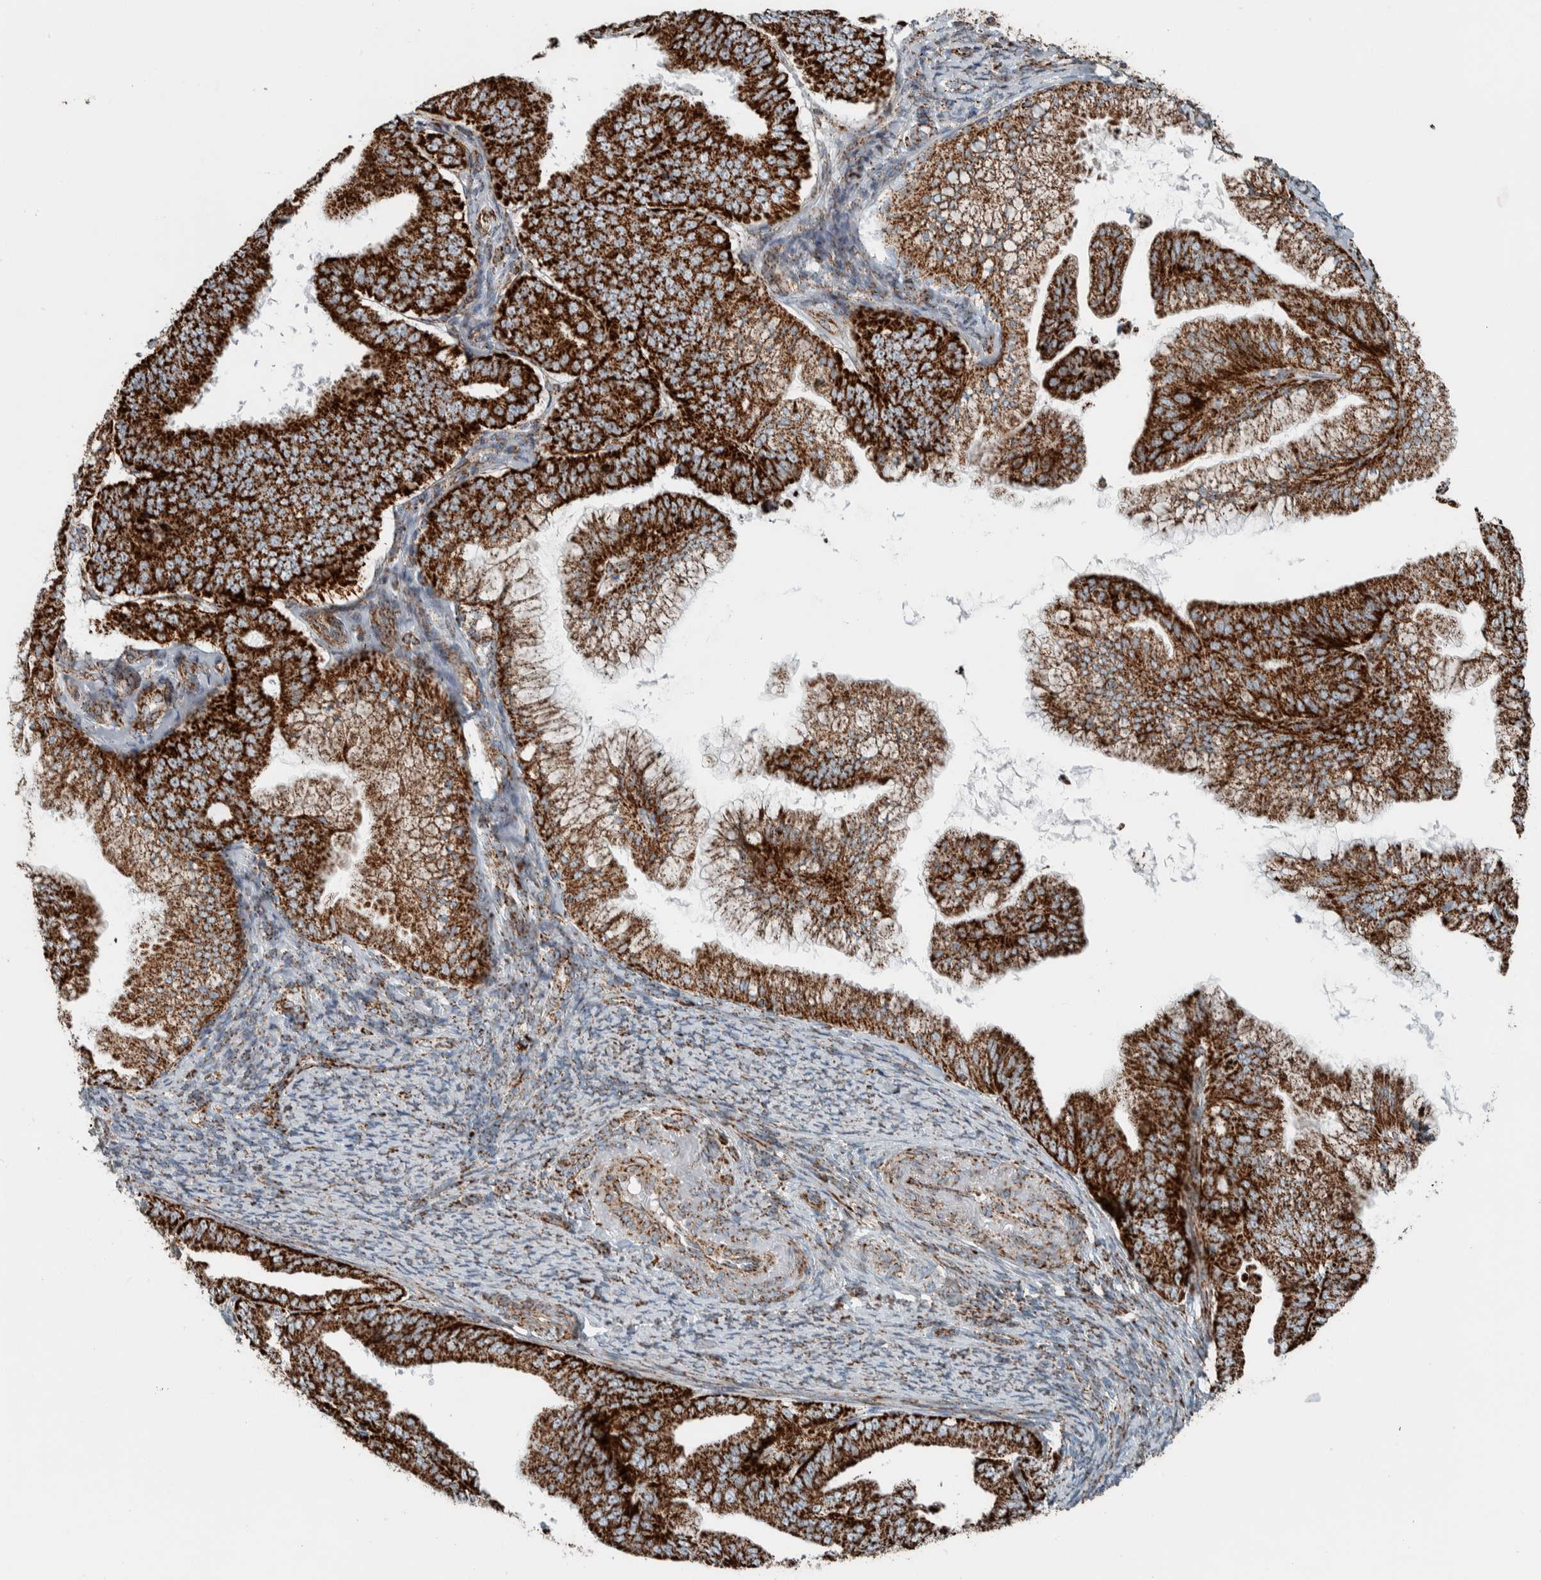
{"staining": {"intensity": "strong", "quantity": ">75%", "location": "cytoplasmic/membranous"}, "tissue": "endometrial cancer", "cell_type": "Tumor cells", "image_type": "cancer", "snomed": [{"axis": "morphology", "description": "Adenocarcinoma, NOS"}, {"axis": "topography", "description": "Endometrium"}], "caption": "IHC photomicrograph of neoplastic tissue: human adenocarcinoma (endometrial) stained using immunohistochemistry (IHC) displays high levels of strong protein expression localized specifically in the cytoplasmic/membranous of tumor cells, appearing as a cytoplasmic/membranous brown color.", "gene": "CNTROB", "patient": {"sex": "female", "age": 63}}